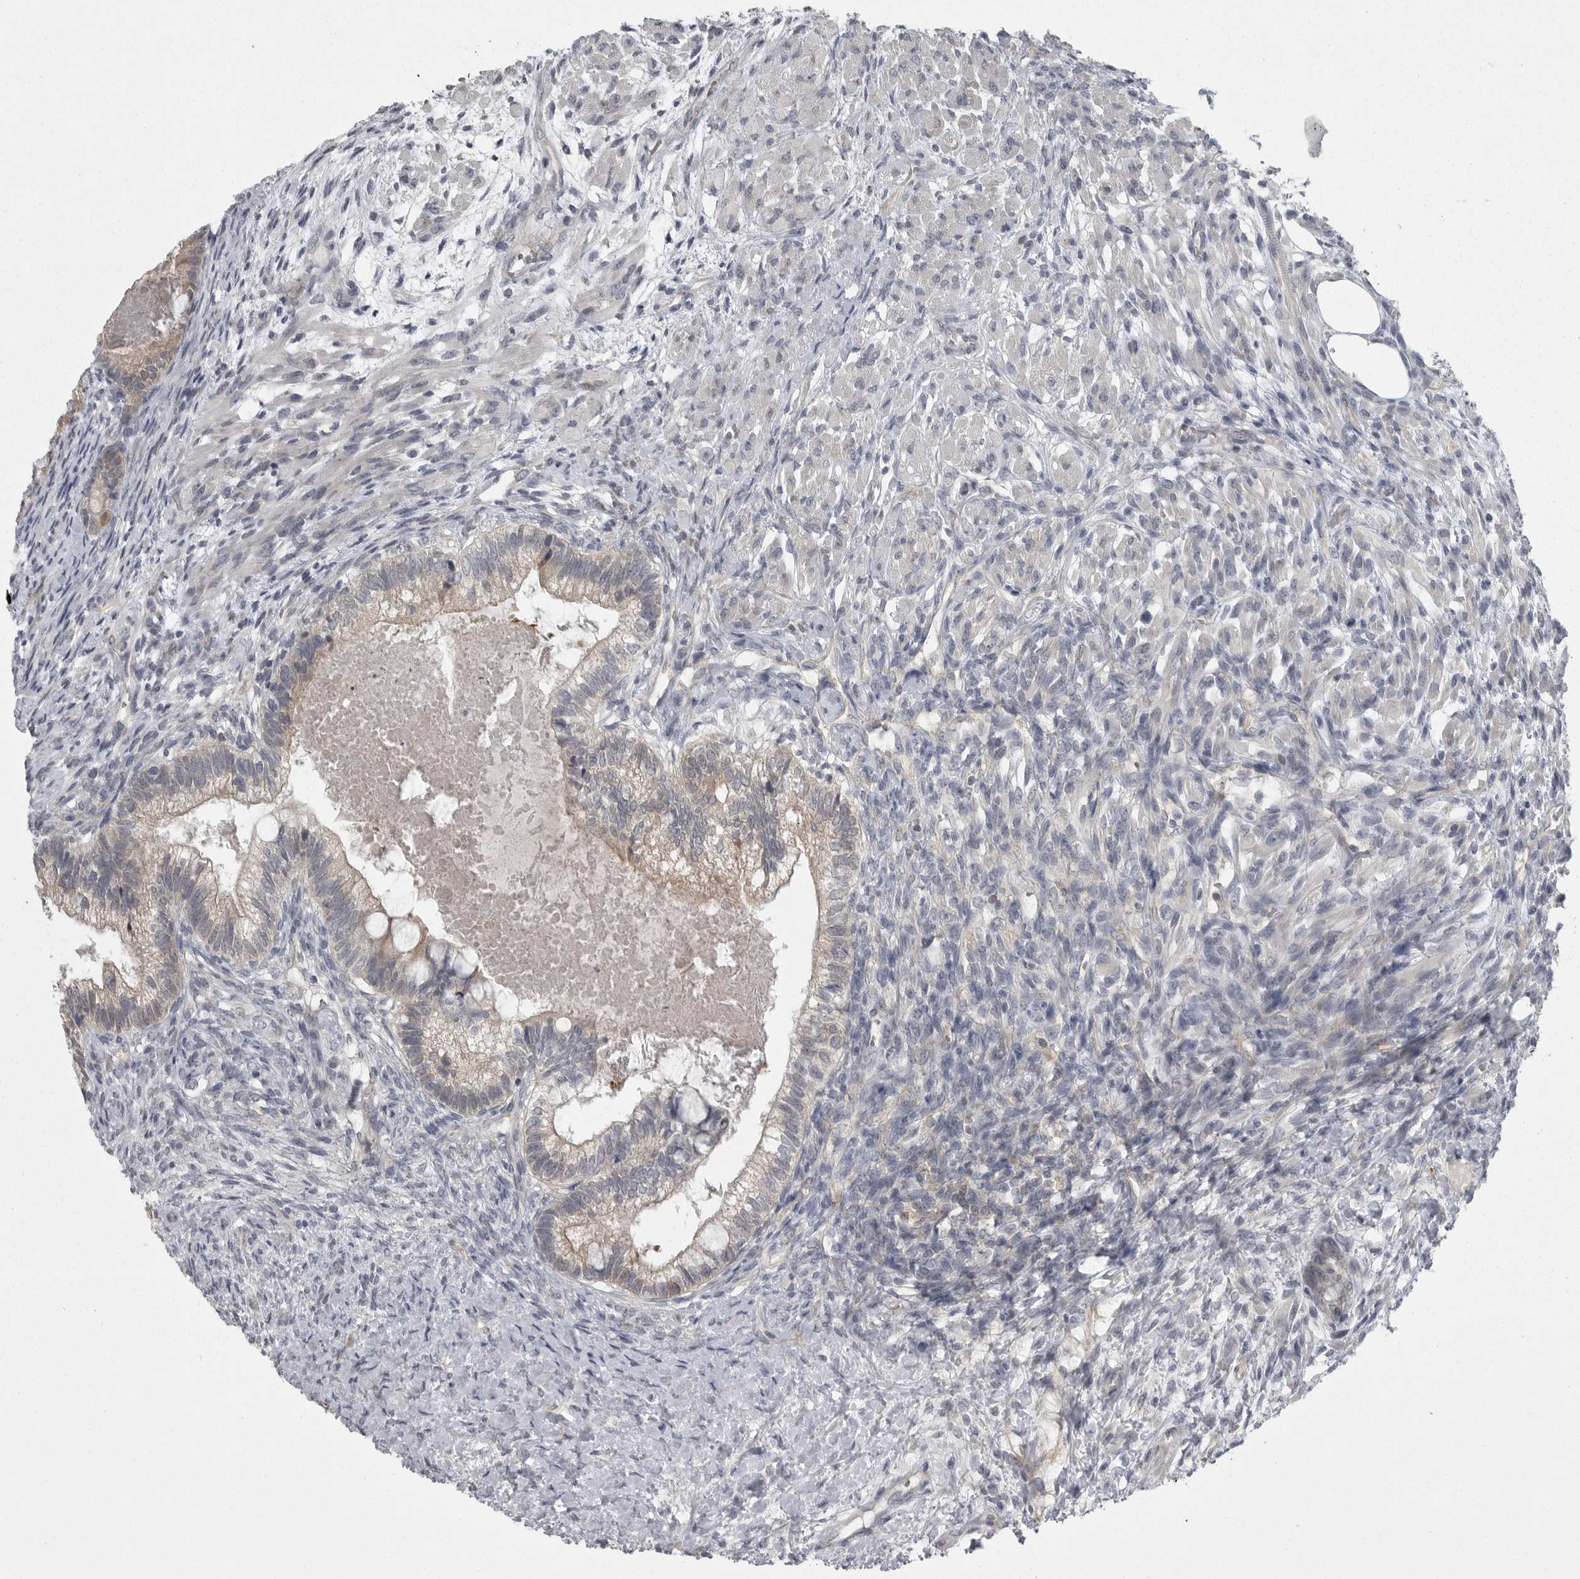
{"staining": {"intensity": "weak", "quantity": "<25%", "location": "cytoplasmic/membranous"}, "tissue": "testis cancer", "cell_type": "Tumor cells", "image_type": "cancer", "snomed": [{"axis": "morphology", "description": "Seminoma, NOS"}, {"axis": "morphology", "description": "Carcinoma, Embryonal, NOS"}, {"axis": "topography", "description": "Testis"}], "caption": "Immunohistochemical staining of human embryonal carcinoma (testis) exhibits no significant expression in tumor cells.", "gene": "PHF13", "patient": {"sex": "male", "age": 28}}